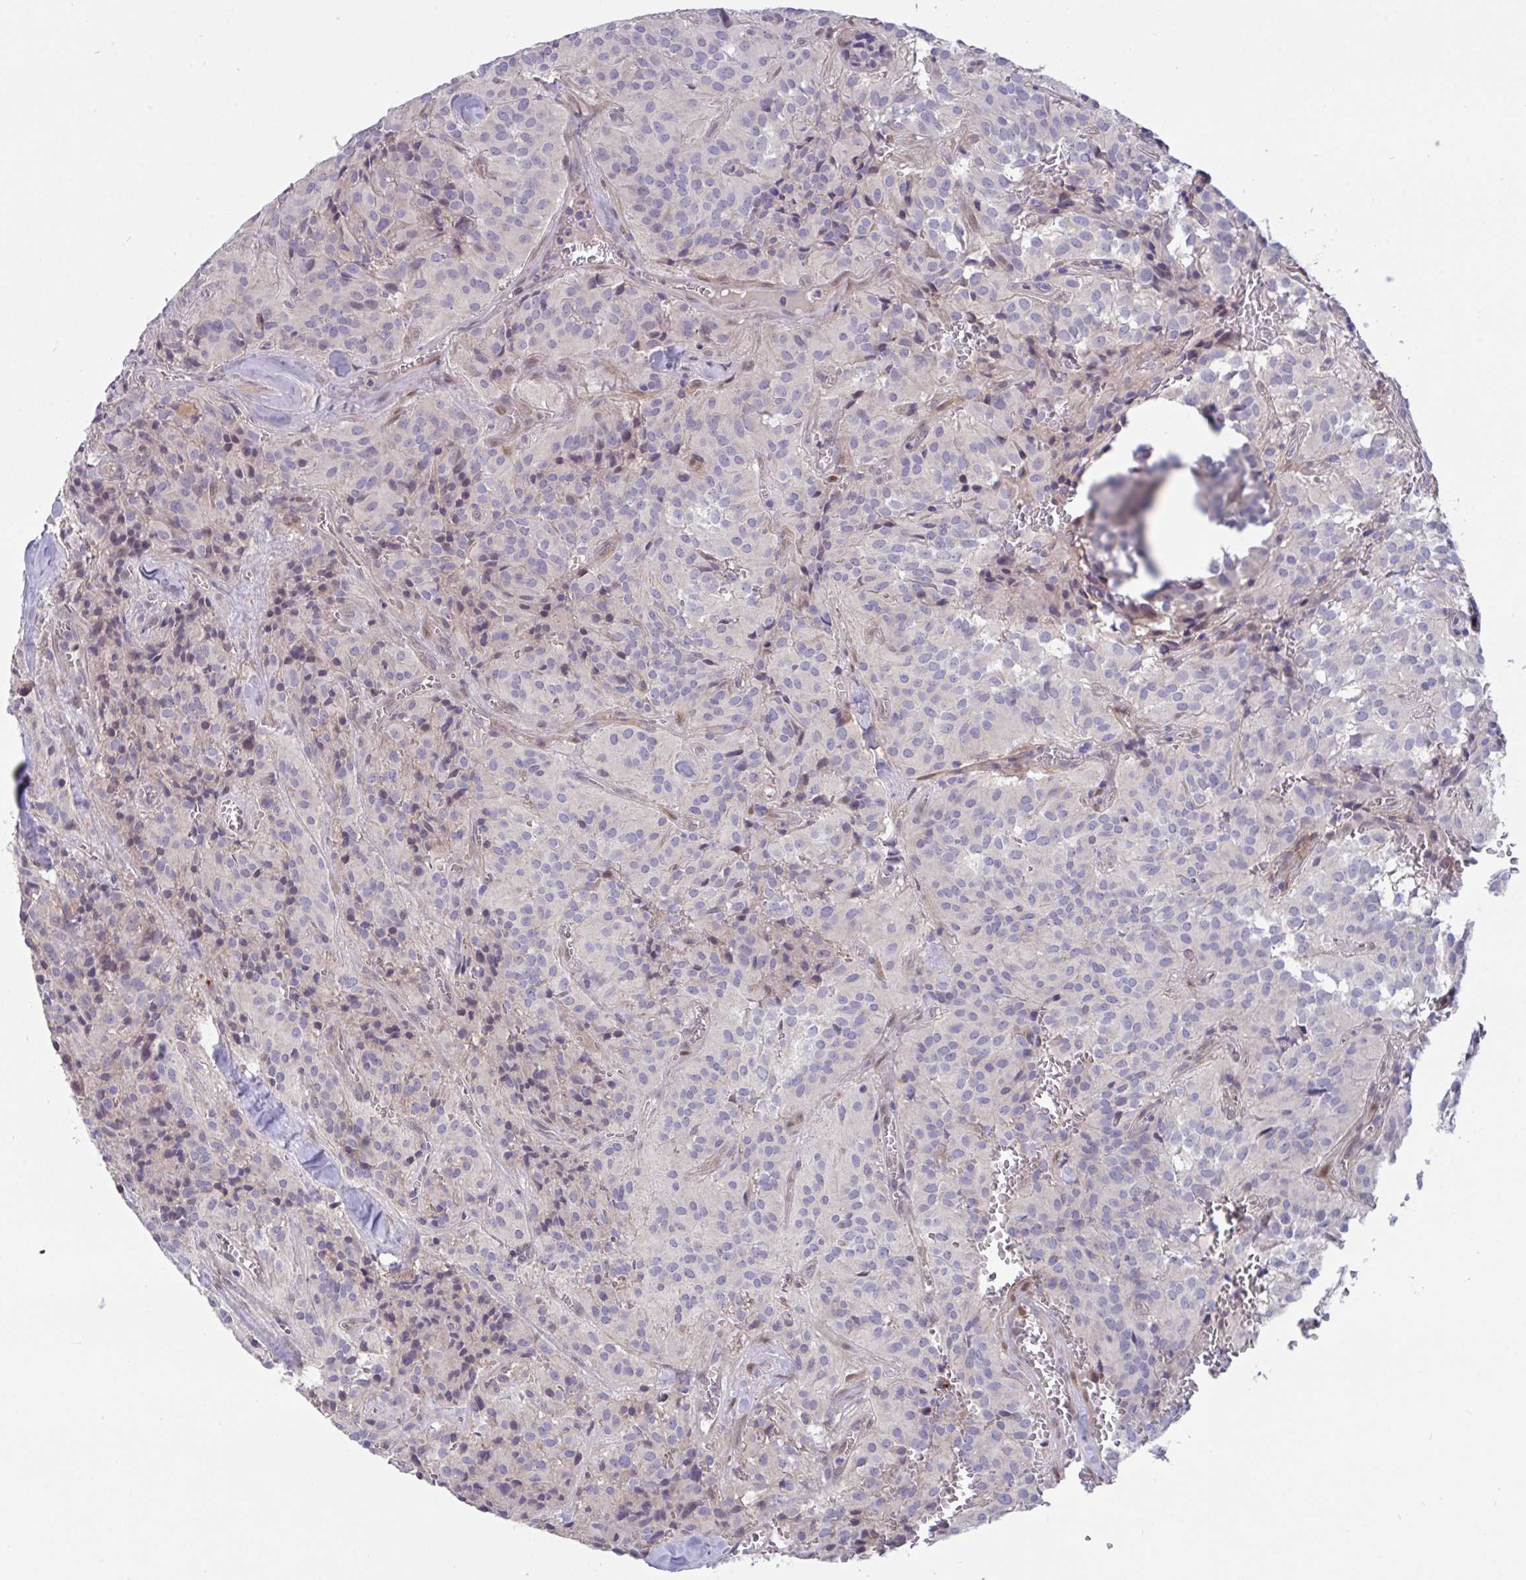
{"staining": {"intensity": "negative", "quantity": "none", "location": "none"}, "tissue": "glioma", "cell_type": "Tumor cells", "image_type": "cancer", "snomed": [{"axis": "morphology", "description": "Glioma, malignant, Low grade"}, {"axis": "topography", "description": "Brain"}], "caption": "IHC photomicrograph of neoplastic tissue: human malignant glioma (low-grade) stained with DAB (3,3'-diaminobenzidine) exhibits no significant protein staining in tumor cells.", "gene": "L3HYPDH", "patient": {"sex": "male", "age": 42}}